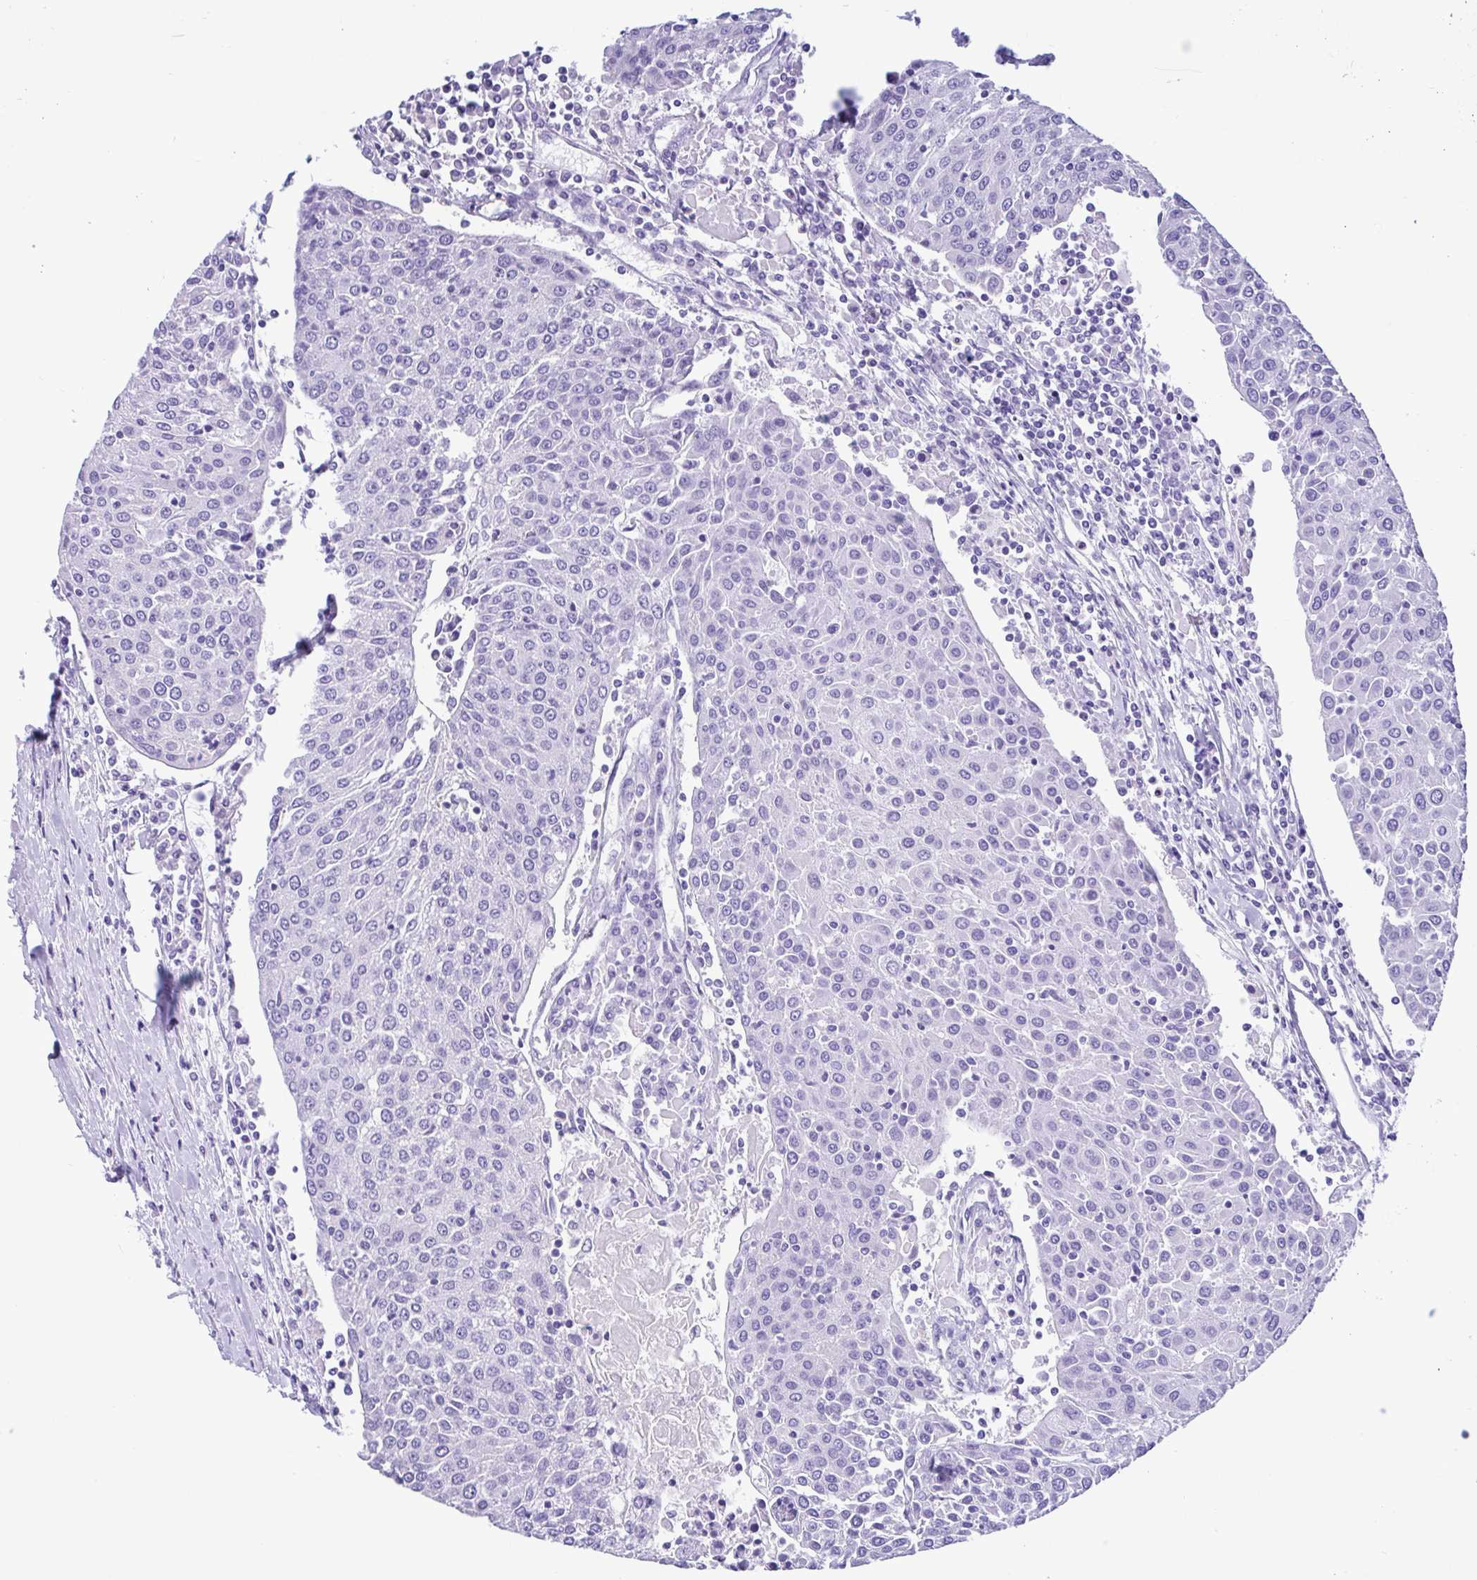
{"staining": {"intensity": "negative", "quantity": "none", "location": "none"}, "tissue": "urothelial cancer", "cell_type": "Tumor cells", "image_type": "cancer", "snomed": [{"axis": "morphology", "description": "Urothelial carcinoma, High grade"}, {"axis": "topography", "description": "Urinary bladder"}], "caption": "An IHC histopathology image of high-grade urothelial carcinoma is shown. There is no staining in tumor cells of high-grade urothelial carcinoma. The staining is performed using DAB (3,3'-diaminobenzidine) brown chromogen with nuclei counter-stained in using hematoxylin.", "gene": "OR4N4", "patient": {"sex": "female", "age": 85}}